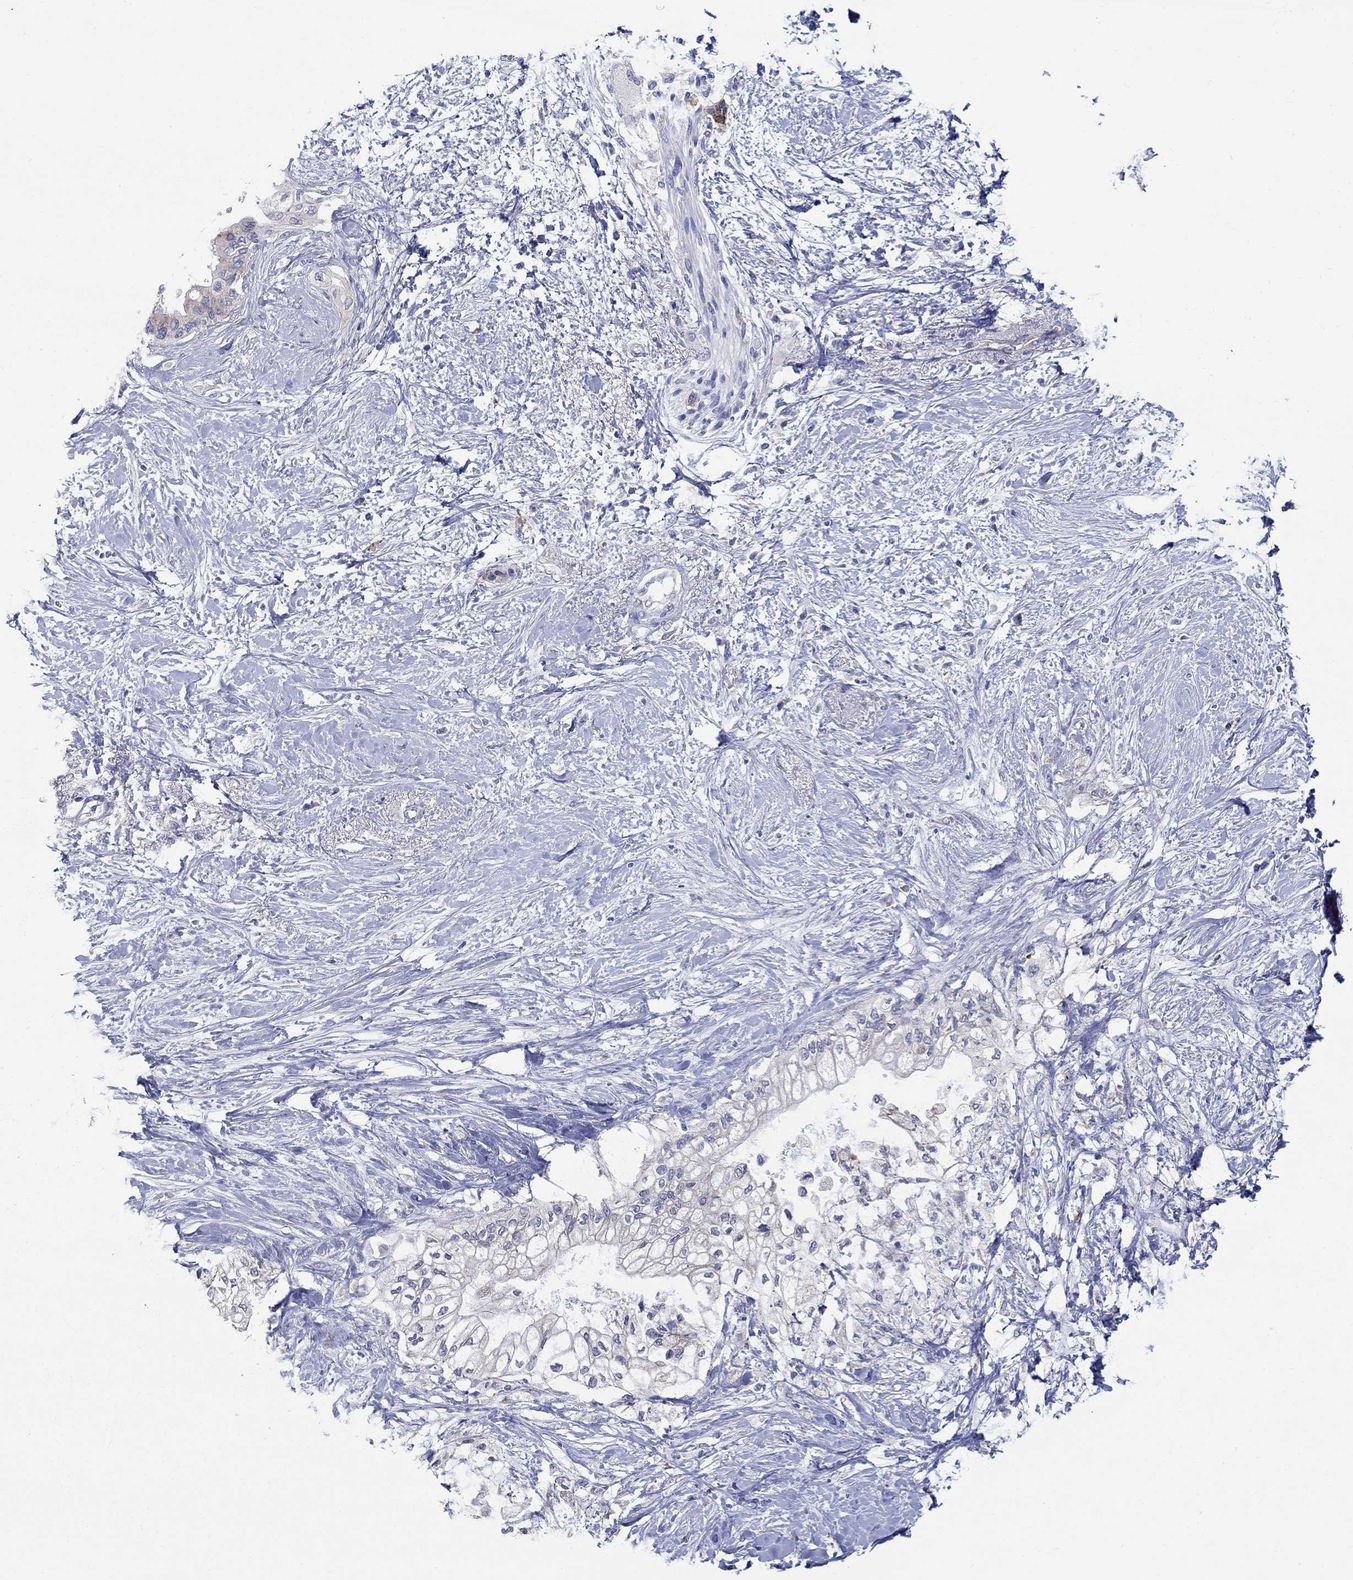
{"staining": {"intensity": "weak", "quantity": "<25%", "location": "cytoplasmic/membranous"}, "tissue": "pancreatic cancer", "cell_type": "Tumor cells", "image_type": "cancer", "snomed": [{"axis": "morphology", "description": "Normal tissue, NOS"}, {"axis": "morphology", "description": "Adenocarcinoma, NOS"}, {"axis": "topography", "description": "Pancreas"}, {"axis": "topography", "description": "Duodenum"}], "caption": "Immunohistochemical staining of human pancreatic adenocarcinoma exhibits no significant staining in tumor cells.", "gene": "QRFPR", "patient": {"sex": "female", "age": 60}}